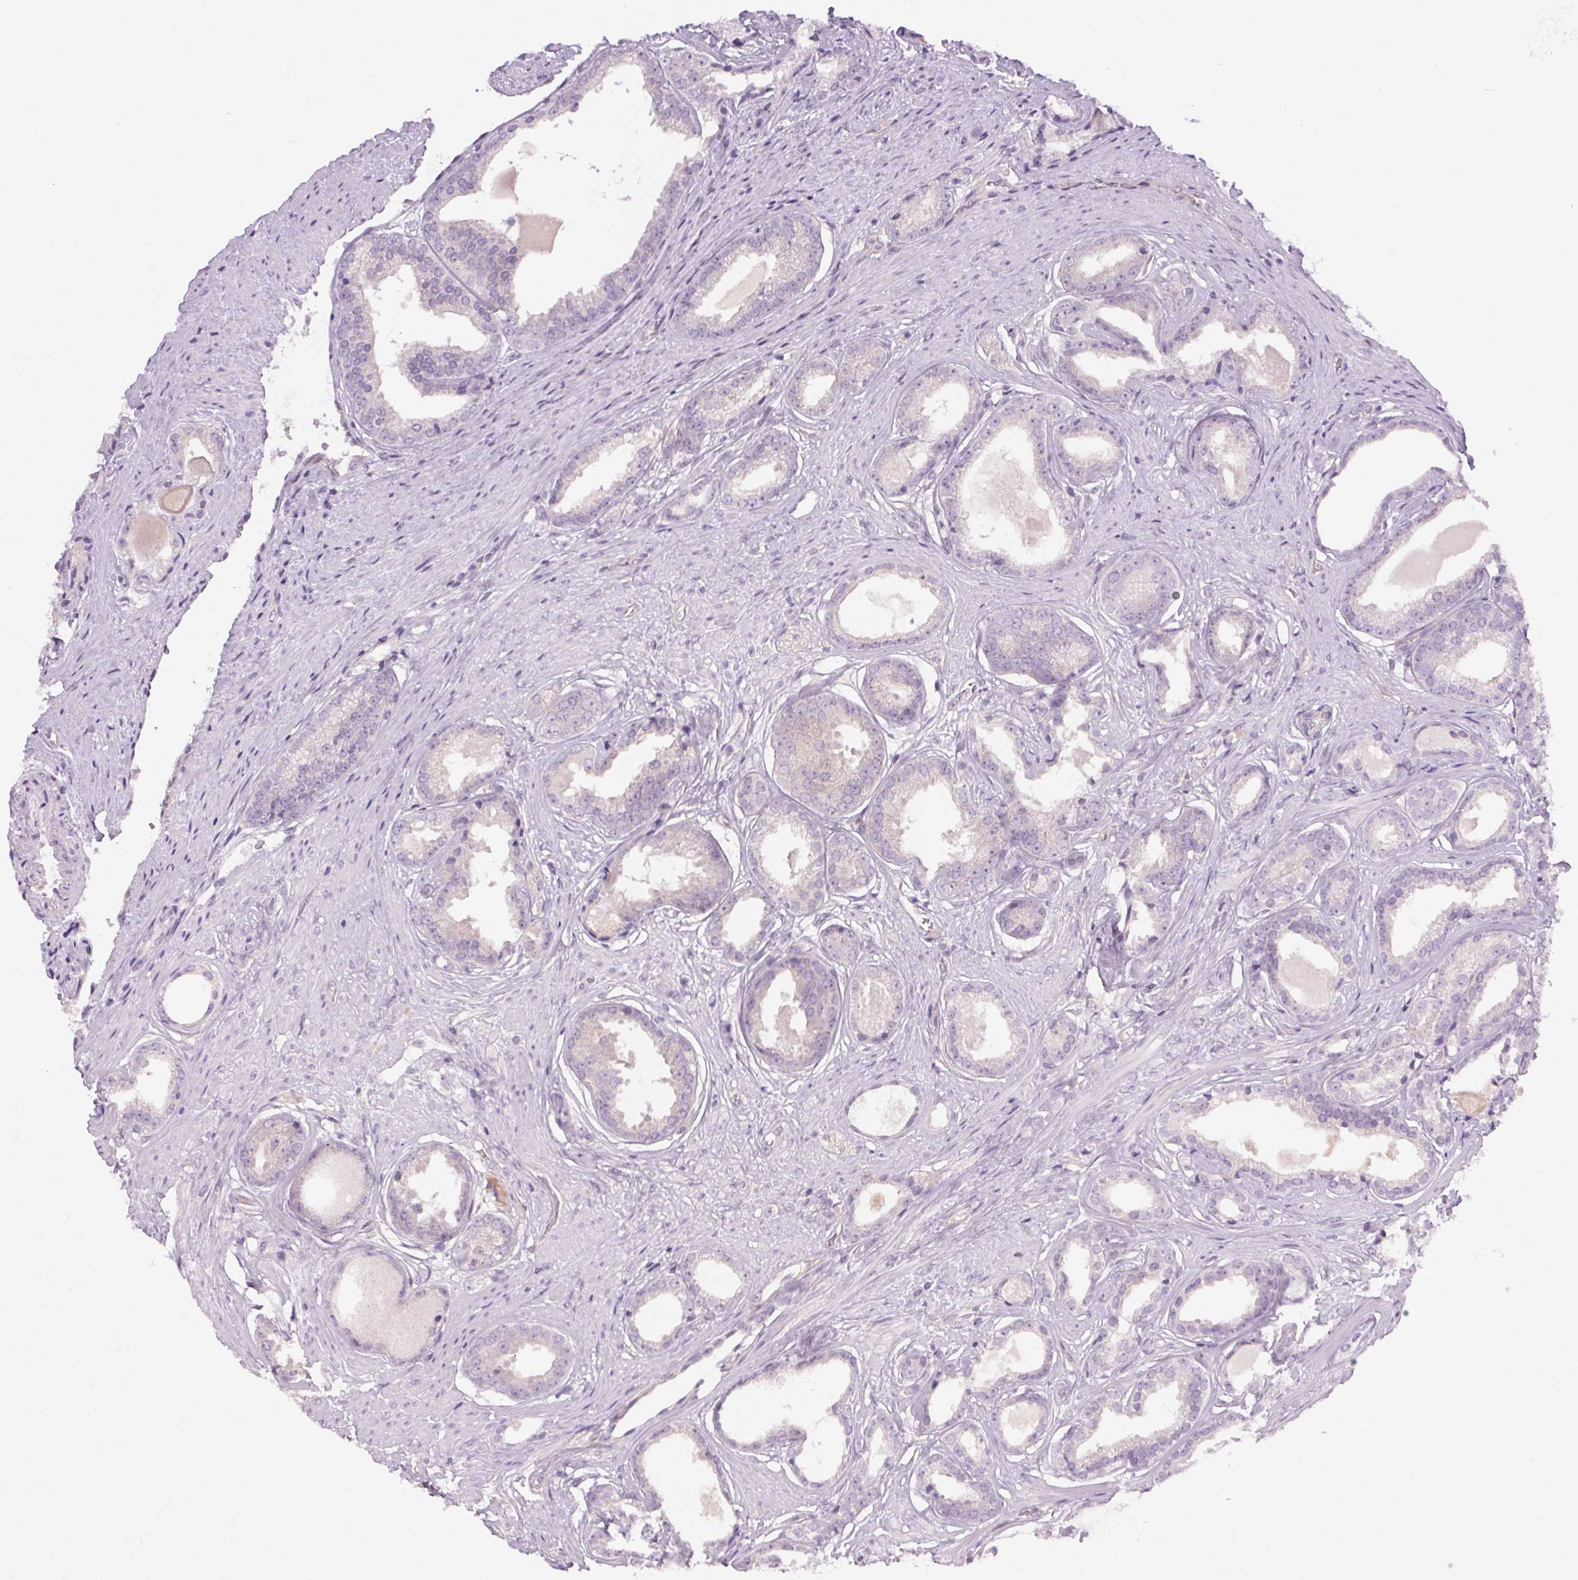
{"staining": {"intensity": "negative", "quantity": "none", "location": "none"}, "tissue": "prostate cancer", "cell_type": "Tumor cells", "image_type": "cancer", "snomed": [{"axis": "morphology", "description": "Adenocarcinoma, Low grade"}, {"axis": "topography", "description": "Prostate"}], "caption": "Prostate low-grade adenocarcinoma was stained to show a protein in brown. There is no significant positivity in tumor cells.", "gene": "TM6SF1", "patient": {"sex": "male", "age": 65}}